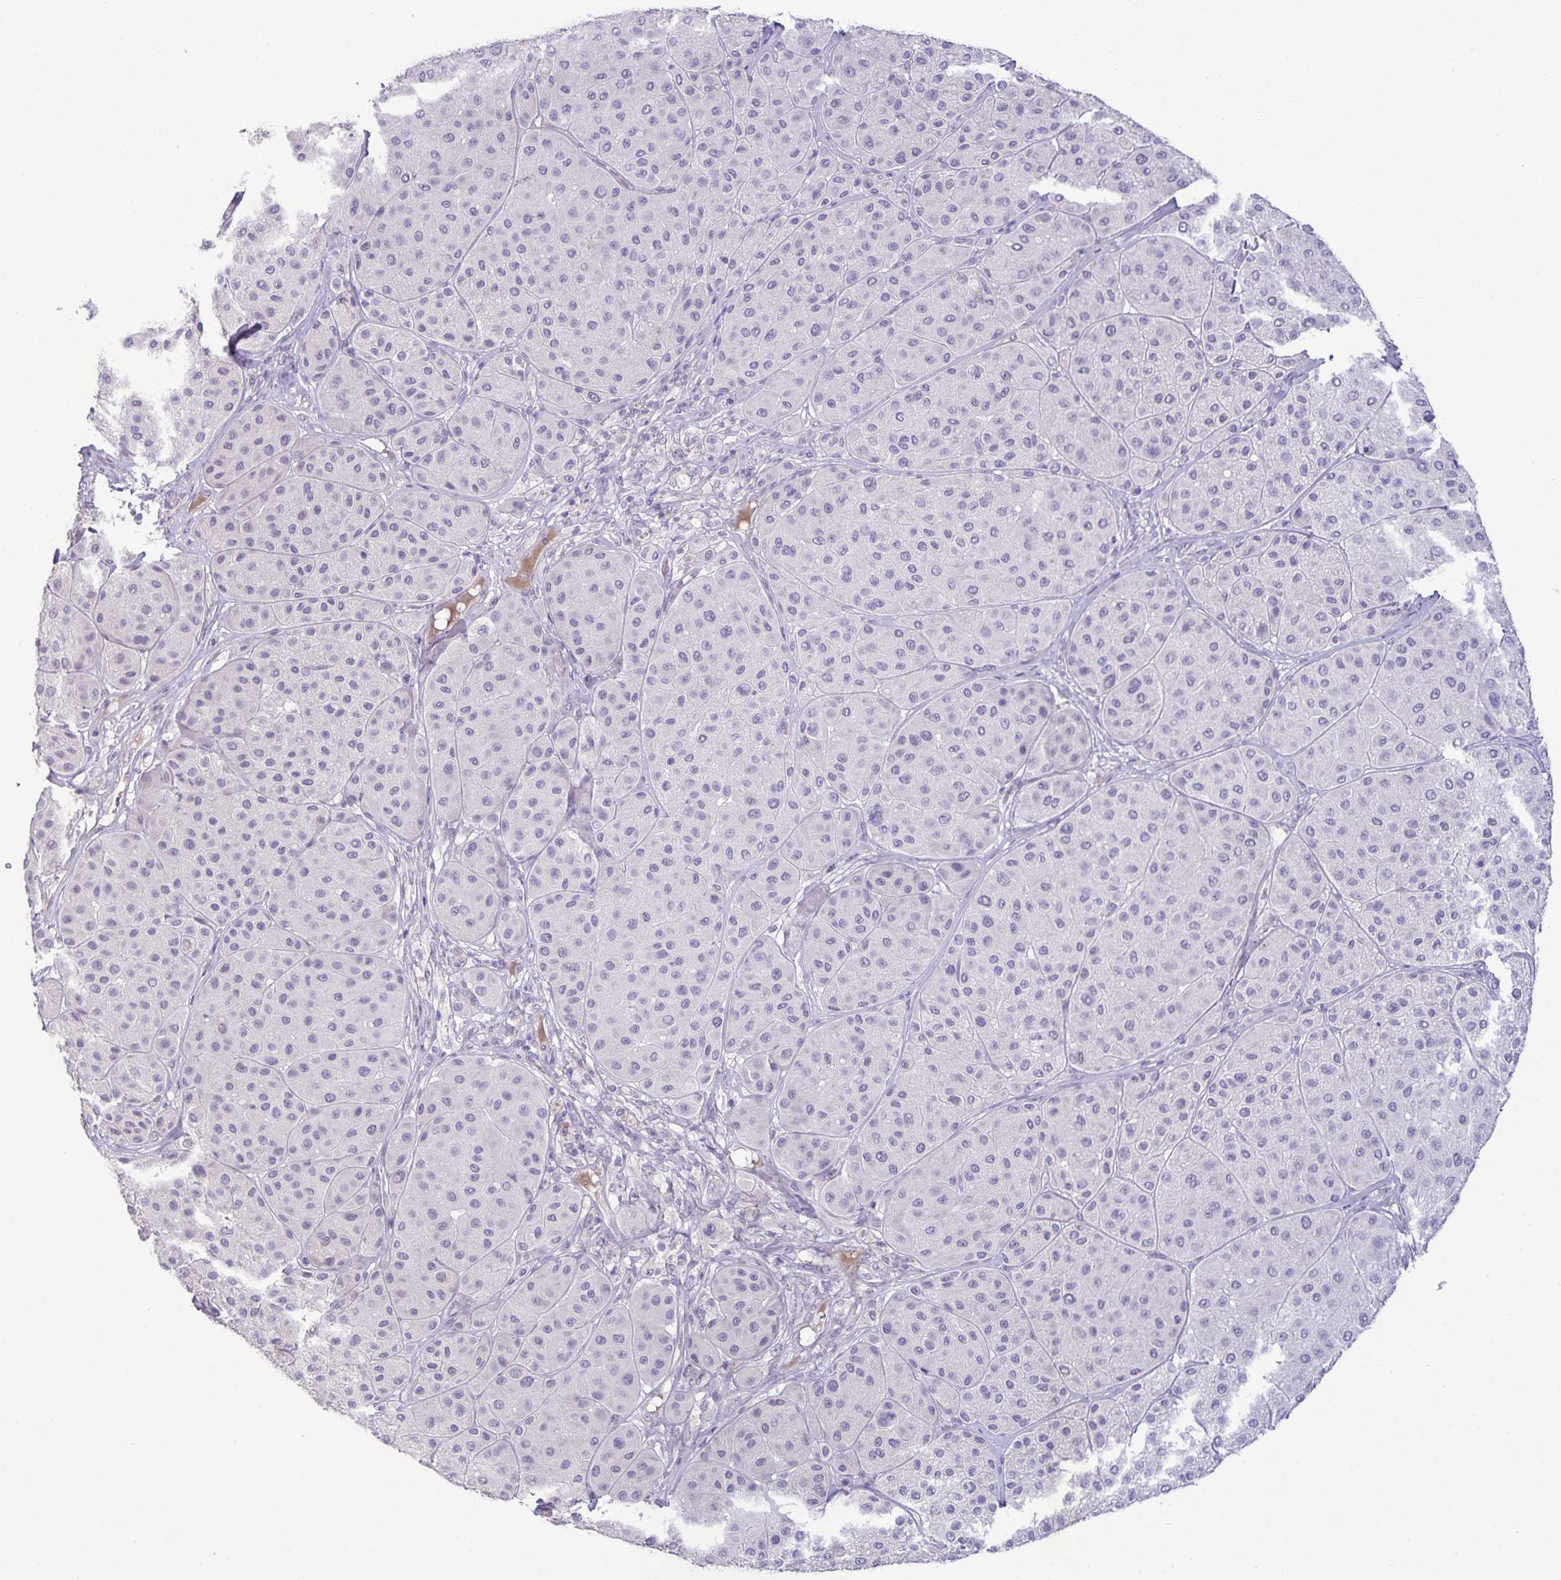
{"staining": {"intensity": "negative", "quantity": "none", "location": "none"}, "tissue": "melanoma", "cell_type": "Tumor cells", "image_type": "cancer", "snomed": [{"axis": "morphology", "description": "Malignant melanoma, Metastatic site"}, {"axis": "topography", "description": "Smooth muscle"}], "caption": "Melanoma was stained to show a protein in brown. There is no significant positivity in tumor cells.", "gene": "SLC30A3", "patient": {"sex": "male", "age": 41}}